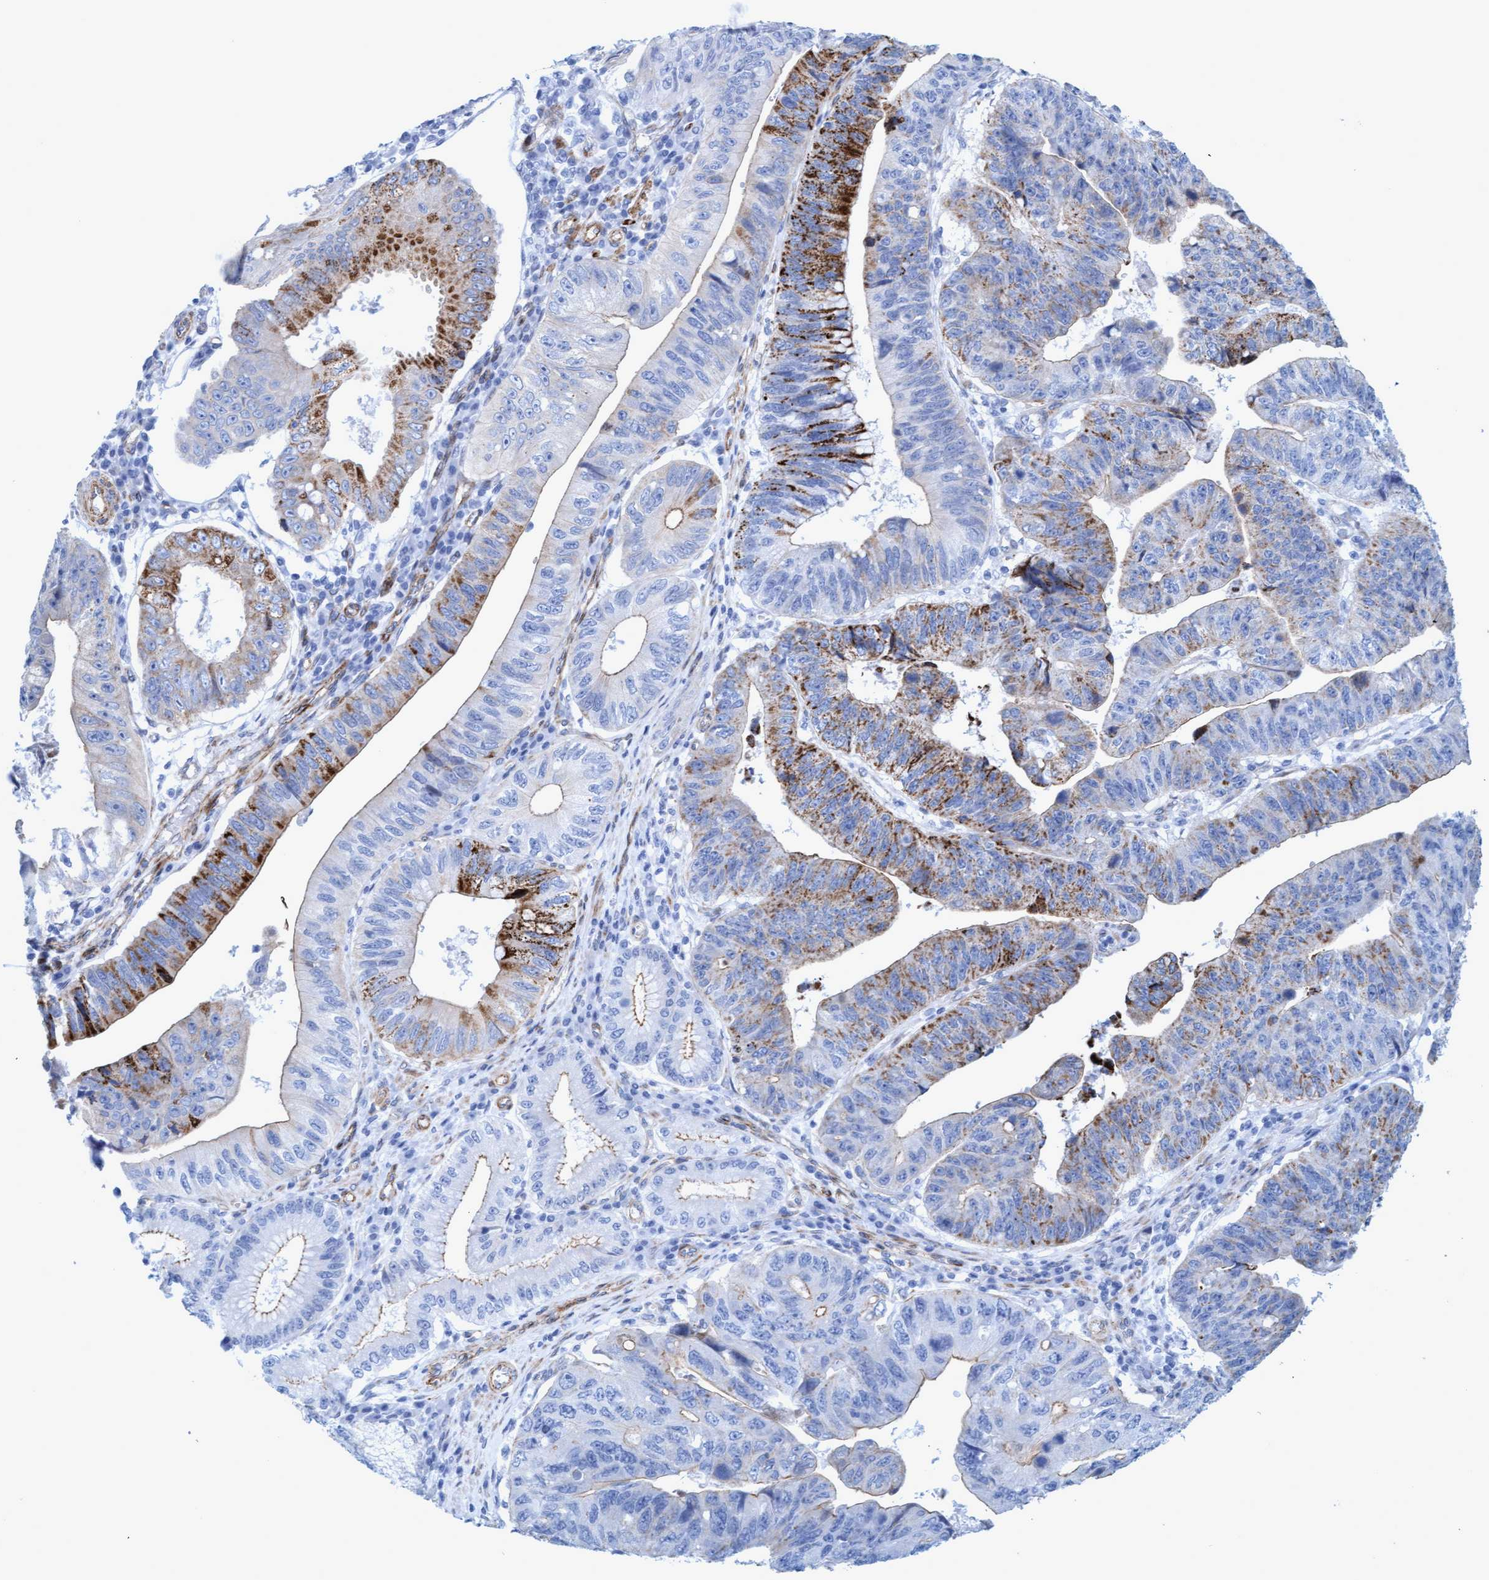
{"staining": {"intensity": "strong", "quantity": "<25%", "location": "cytoplasmic/membranous"}, "tissue": "stomach cancer", "cell_type": "Tumor cells", "image_type": "cancer", "snomed": [{"axis": "morphology", "description": "Adenocarcinoma, NOS"}, {"axis": "topography", "description": "Stomach"}], "caption": "The immunohistochemical stain labels strong cytoplasmic/membranous positivity in tumor cells of stomach adenocarcinoma tissue. (brown staining indicates protein expression, while blue staining denotes nuclei).", "gene": "MTFR1", "patient": {"sex": "male", "age": 59}}